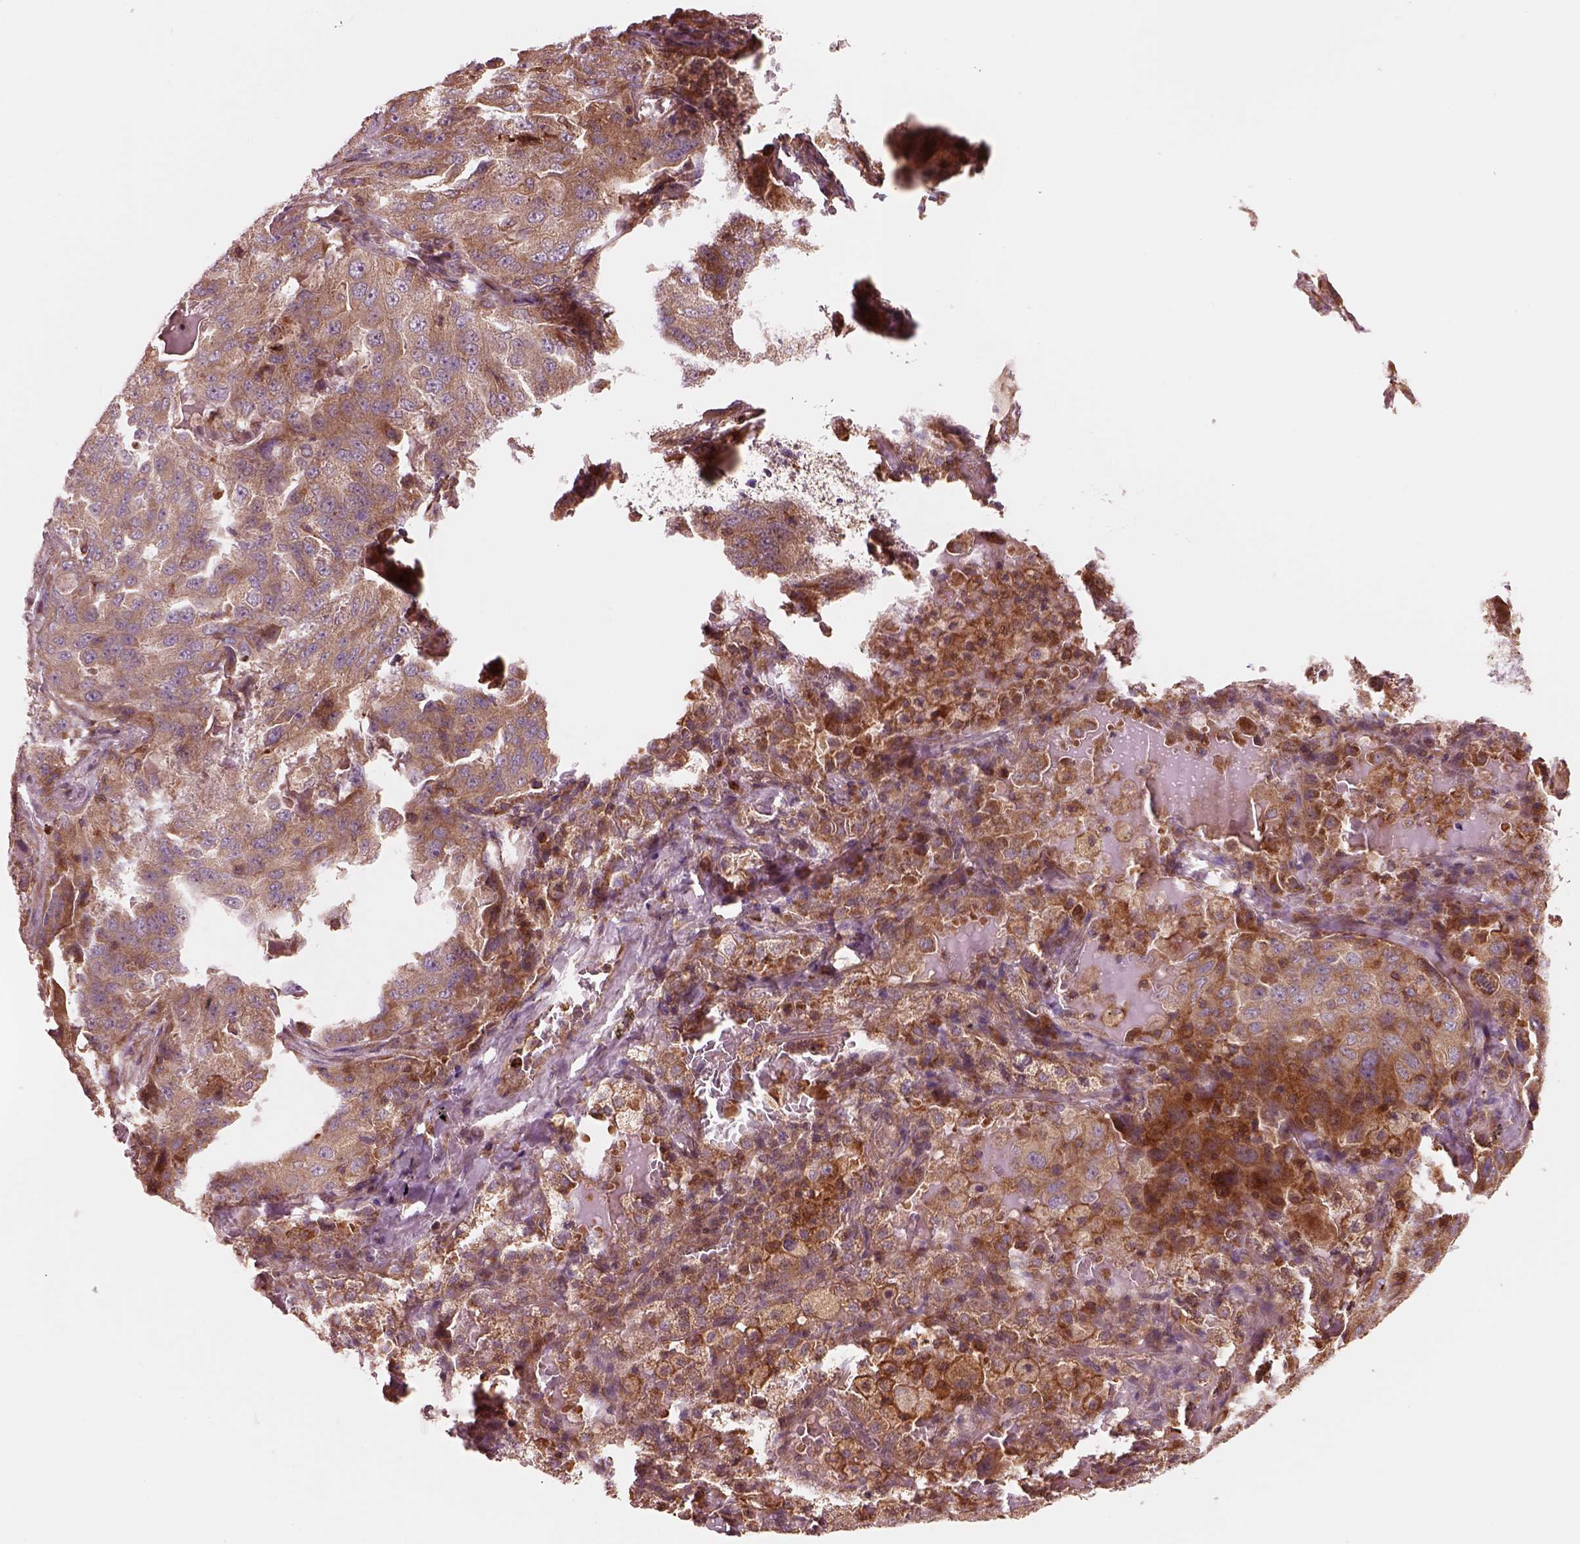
{"staining": {"intensity": "moderate", "quantity": "<25%", "location": "cytoplasmic/membranous"}, "tissue": "lung cancer", "cell_type": "Tumor cells", "image_type": "cancer", "snomed": [{"axis": "morphology", "description": "Adenocarcinoma, NOS"}, {"axis": "topography", "description": "Lung"}], "caption": "DAB immunohistochemical staining of lung cancer reveals moderate cytoplasmic/membranous protein staining in approximately <25% of tumor cells.", "gene": "ASCC2", "patient": {"sex": "female", "age": 61}}